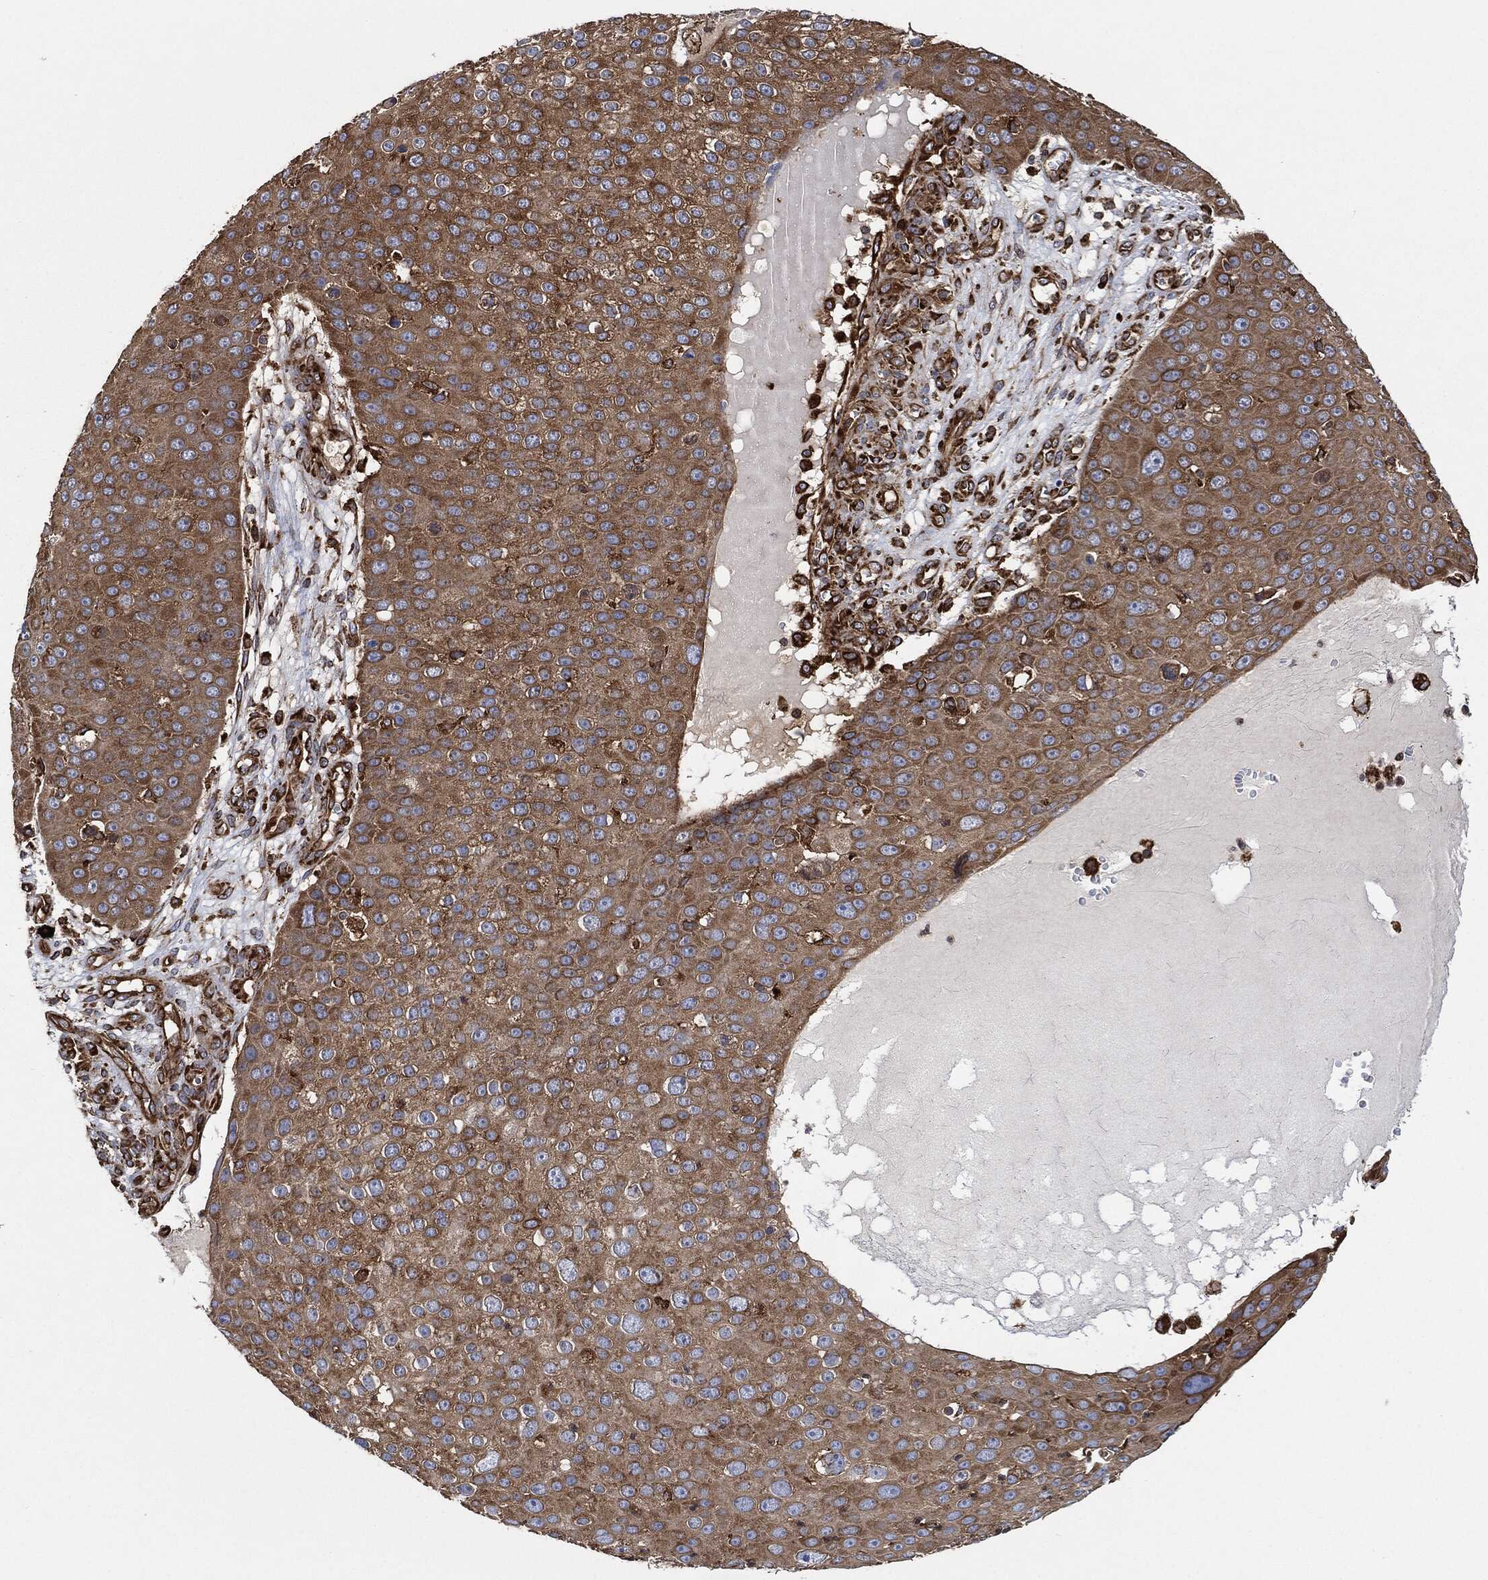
{"staining": {"intensity": "moderate", "quantity": ">75%", "location": "cytoplasmic/membranous"}, "tissue": "skin cancer", "cell_type": "Tumor cells", "image_type": "cancer", "snomed": [{"axis": "morphology", "description": "Squamous cell carcinoma, NOS"}, {"axis": "topography", "description": "Skin"}], "caption": "Human squamous cell carcinoma (skin) stained with a protein marker exhibits moderate staining in tumor cells.", "gene": "AMFR", "patient": {"sex": "male", "age": 71}}